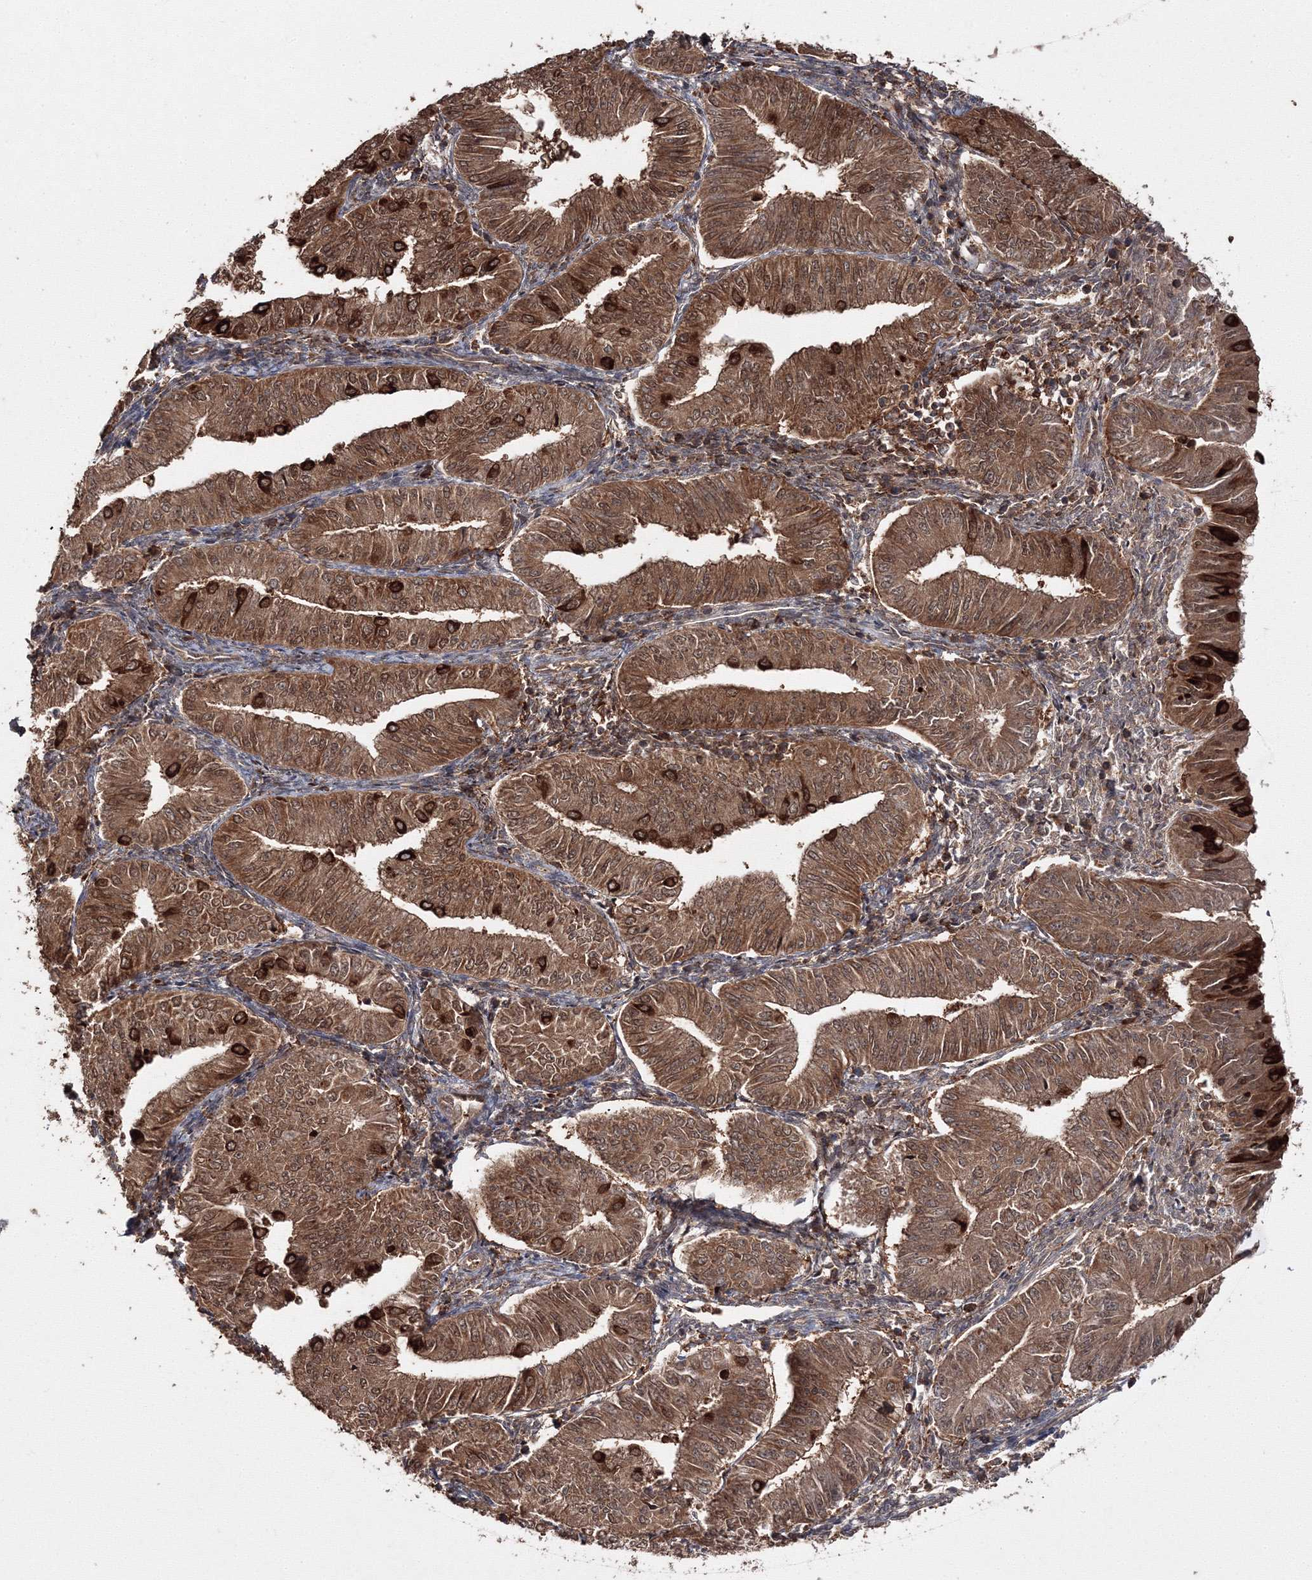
{"staining": {"intensity": "strong", "quantity": ">75%", "location": "cytoplasmic/membranous"}, "tissue": "endometrial cancer", "cell_type": "Tumor cells", "image_type": "cancer", "snomed": [{"axis": "morphology", "description": "Normal tissue, NOS"}, {"axis": "morphology", "description": "Adenocarcinoma, NOS"}, {"axis": "topography", "description": "Endometrium"}], "caption": "IHC of human adenocarcinoma (endometrial) exhibits high levels of strong cytoplasmic/membranous staining in approximately >75% of tumor cells.", "gene": "DDO", "patient": {"sex": "female", "age": 53}}